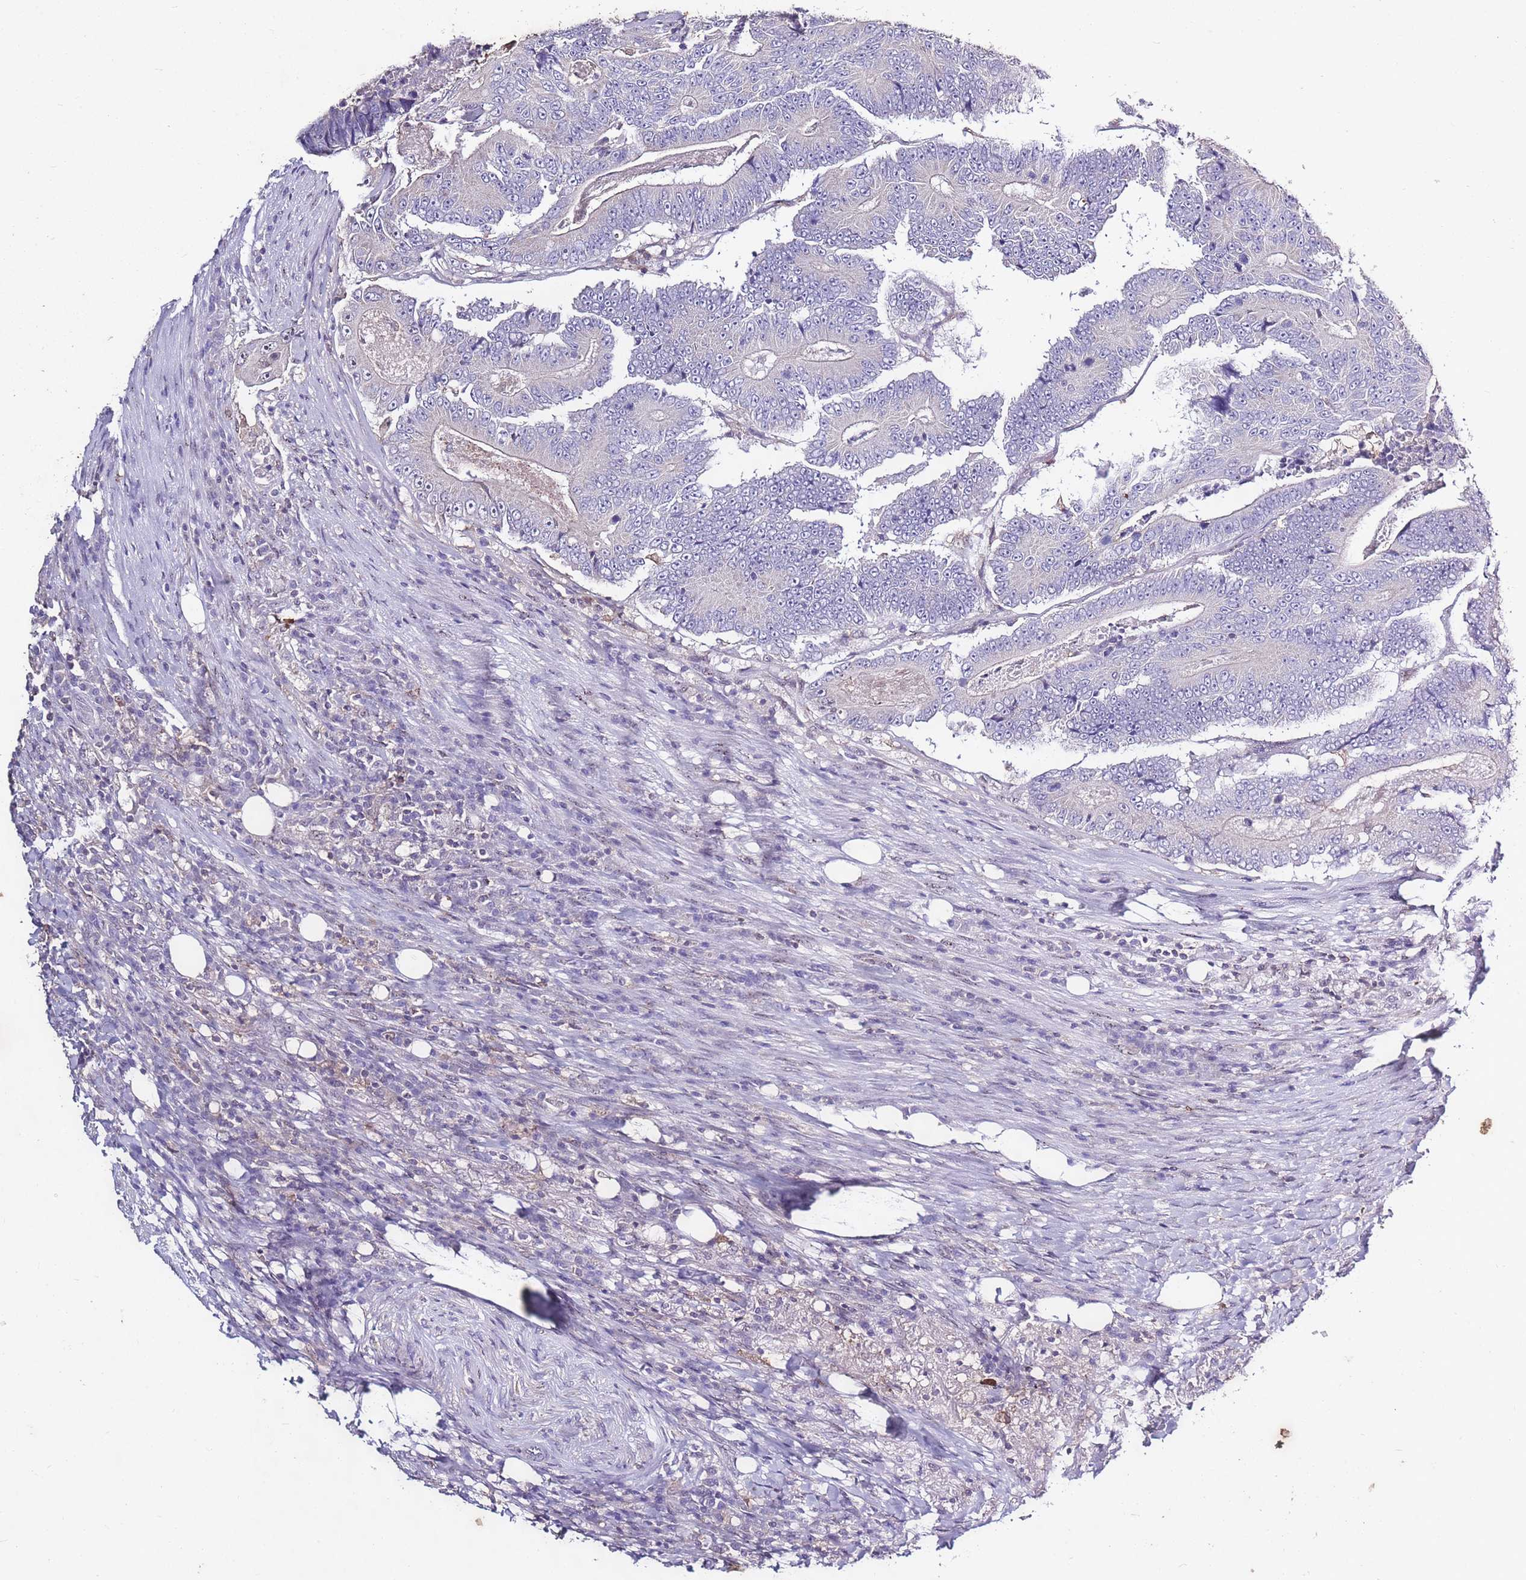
{"staining": {"intensity": "negative", "quantity": "none", "location": "none"}, "tissue": "colorectal cancer", "cell_type": "Tumor cells", "image_type": "cancer", "snomed": [{"axis": "morphology", "description": "Adenocarcinoma, NOS"}, {"axis": "topography", "description": "Colon"}], "caption": "DAB (3,3'-diaminobenzidine) immunohistochemical staining of human adenocarcinoma (colorectal) shows no significant staining in tumor cells.", "gene": "CAPN9", "patient": {"sex": "male", "age": 83}}